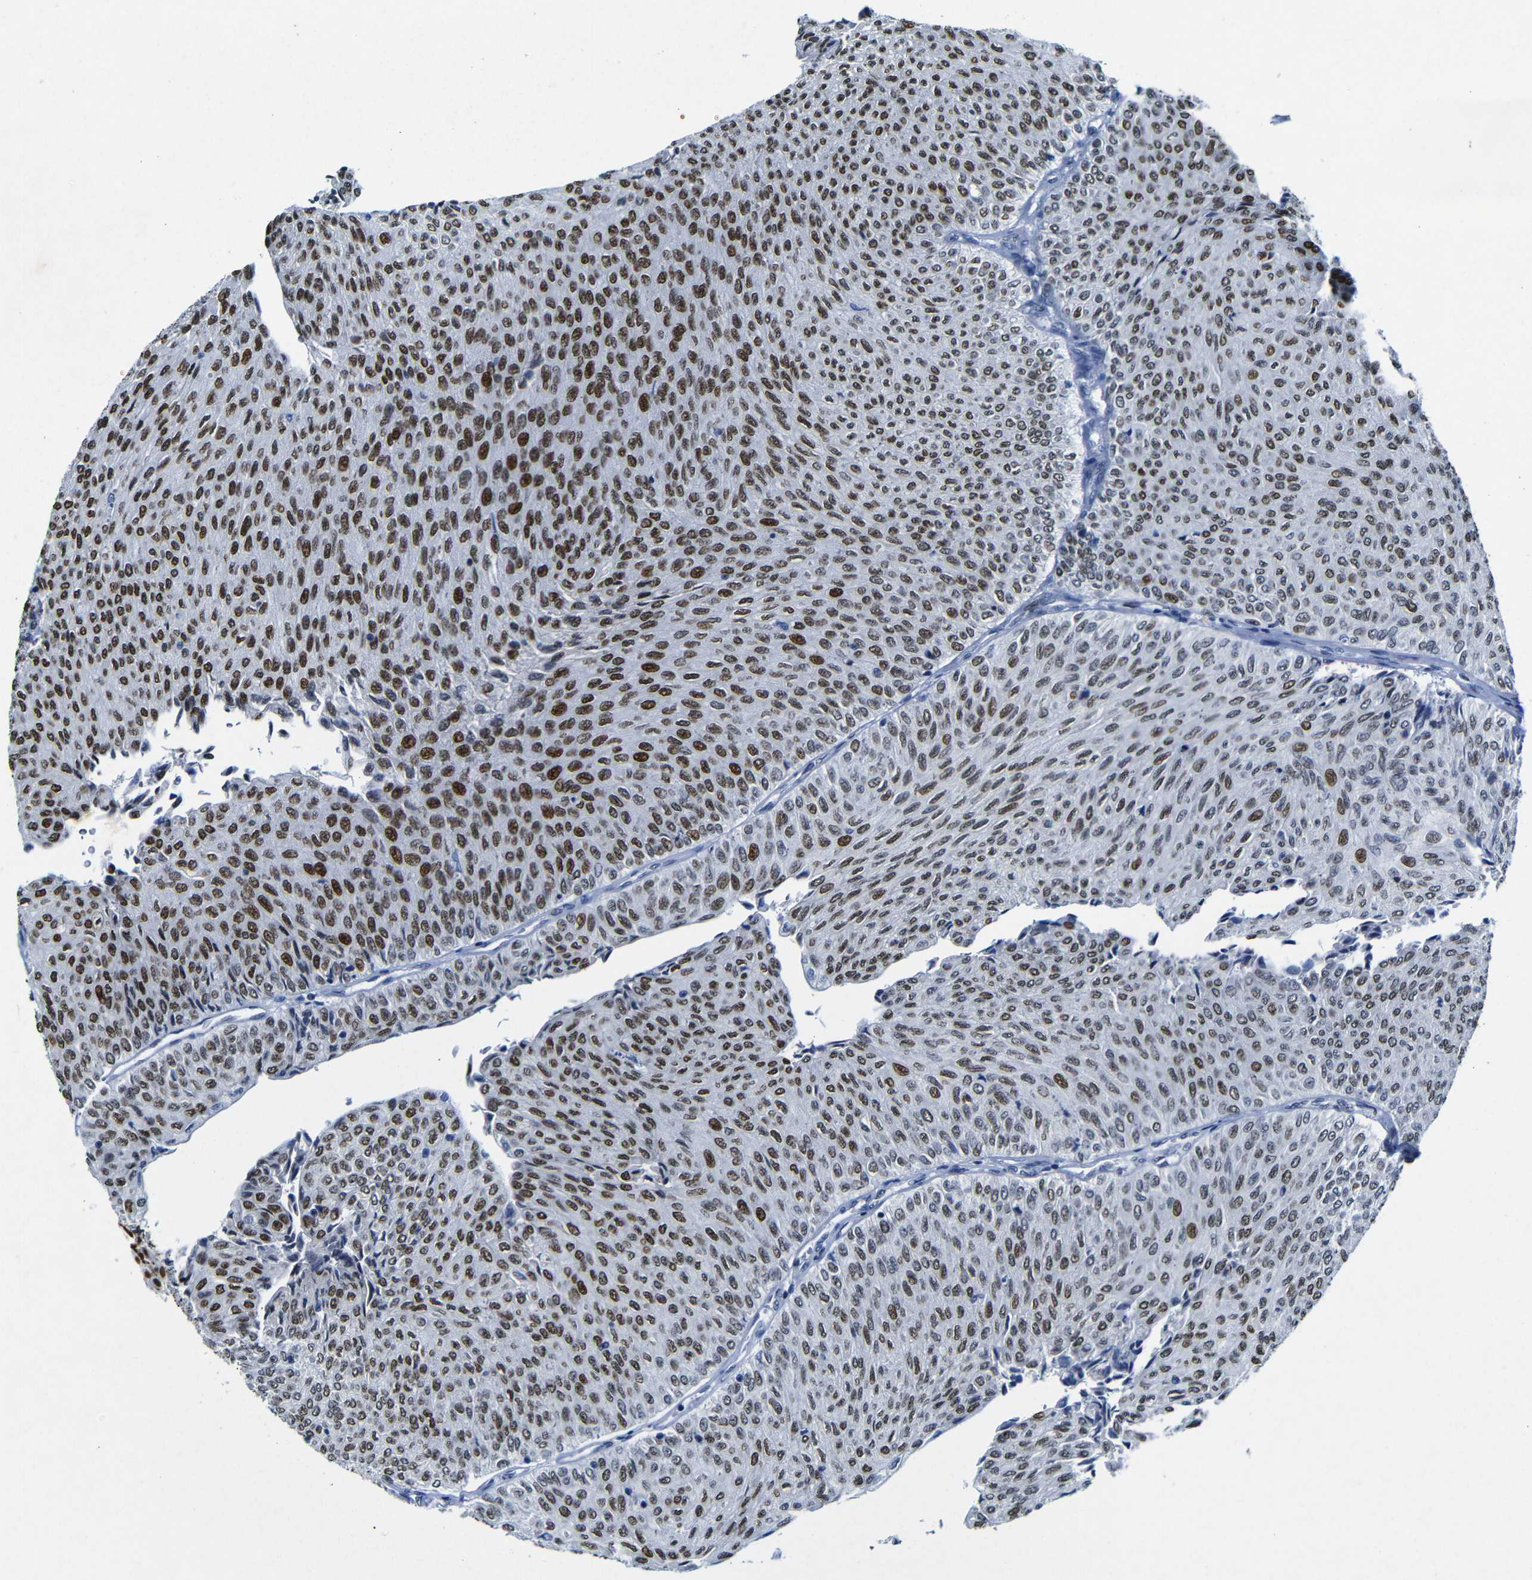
{"staining": {"intensity": "strong", "quantity": "25%-75%", "location": "nuclear"}, "tissue": "urothelial cancer", "cell_type": "Tumor cells", "image_type": "cancer", "snomed": [{"axis": "morphology", "description": "Urothelial carcinoma, Low grade"}, {"axis": "topography", "description": "Urinary bladder"}], "caption": "A brown stain highlights strong nuclear staining of a protein in urothelial cancer tumor cells.", "gene": "FOSL2", "patient": {"sex": "male", "age": 78}}